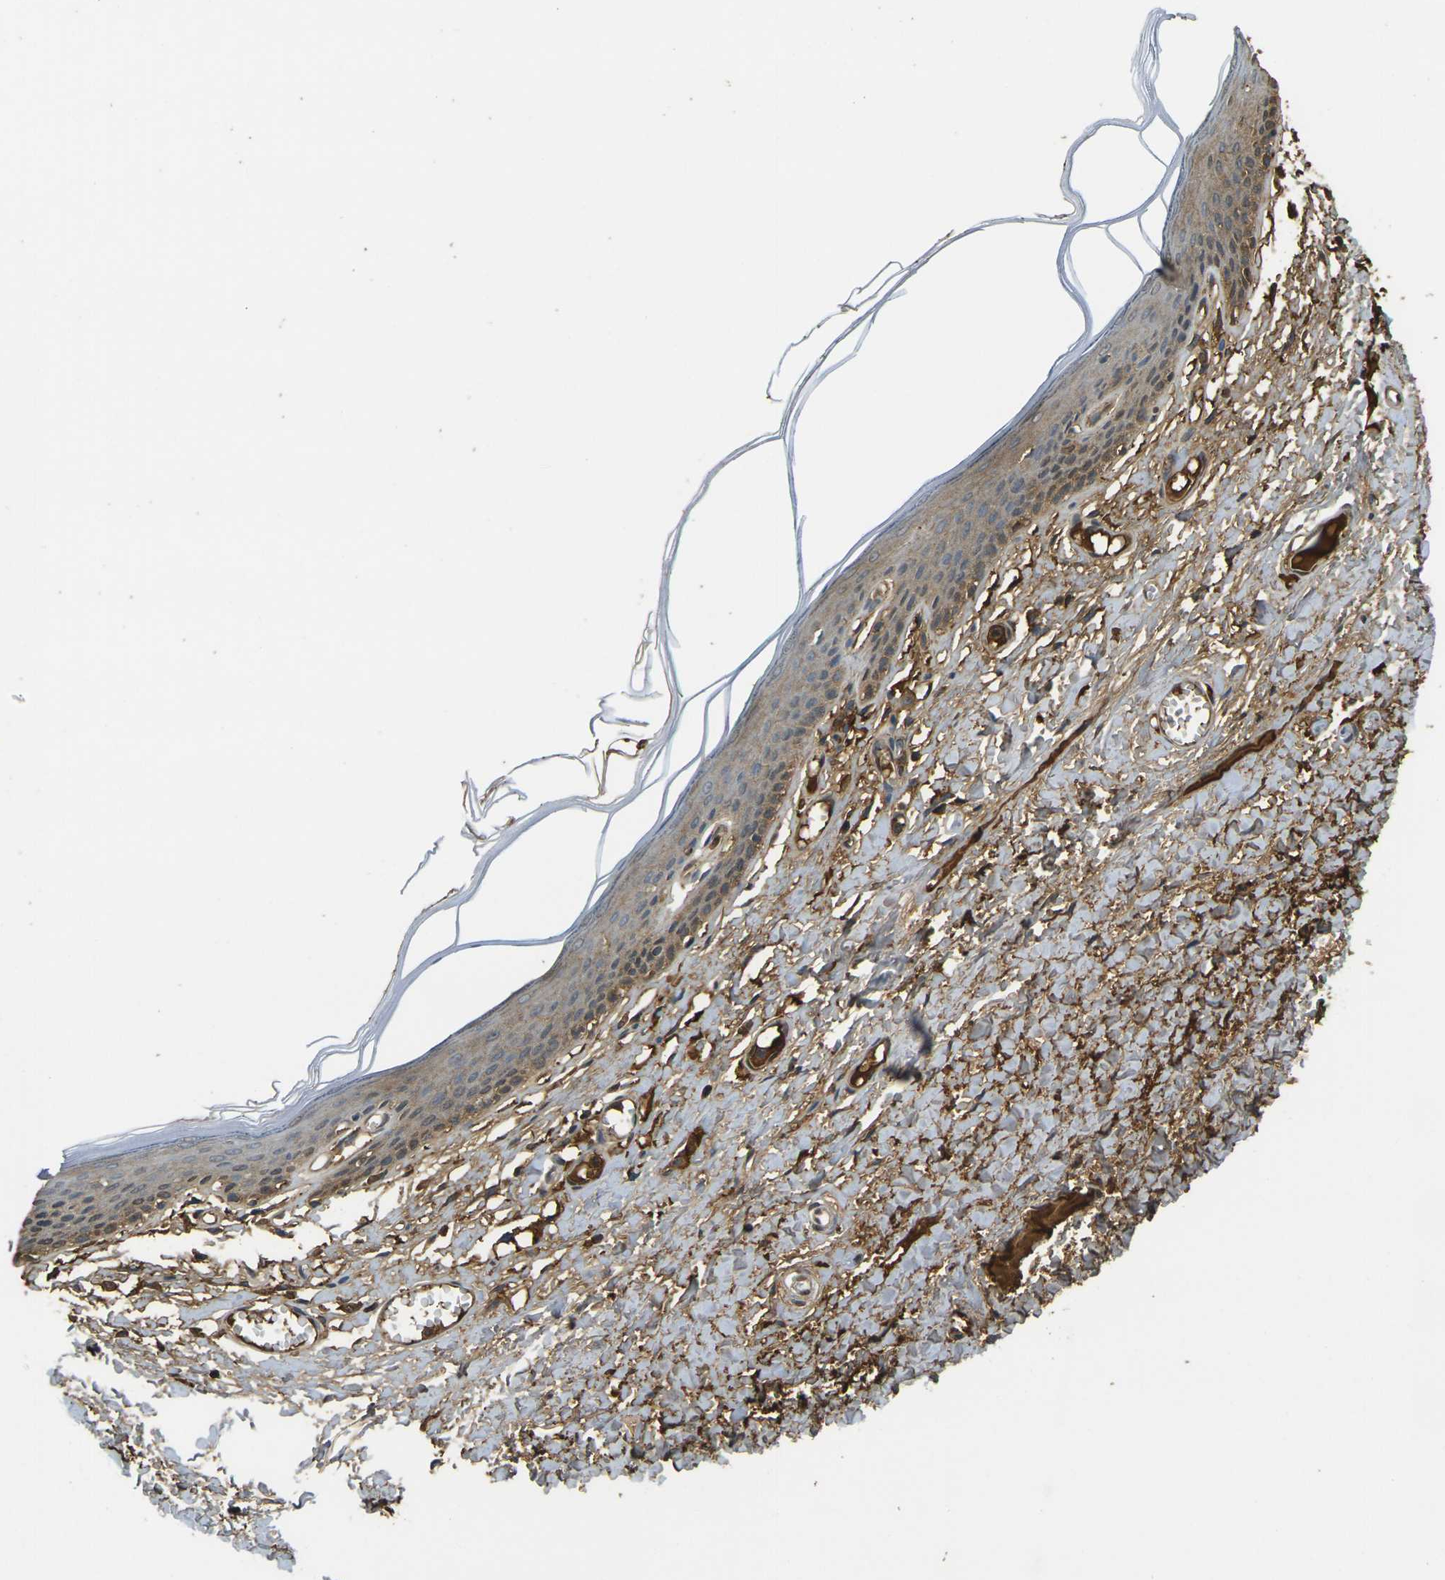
{"staining": {"intensity": "moderate", "quantity": ">75%", "location": "cytoplasmic/membranous"}, "tissue": "skin", "cell_type": "Epidermal cells", "image_type": "normal", "snomed": [{"axis": "morphology", "description": "Normal tissue, NOS"}, {"axis": "topography", "description": "Vulva"}], "caption": "A medium amount of moderate cytoplasmic/membranous positivity is present in about >75% of epidermal cells in benign skin. Using DAB (3,3'-diaminobenzidine) (brown) and hematoxylin (blue) stains, captured at high magnification using brightfield microscopy.", "gene": "PLCD1", "patient": {"sex": "female", "age": 54}}